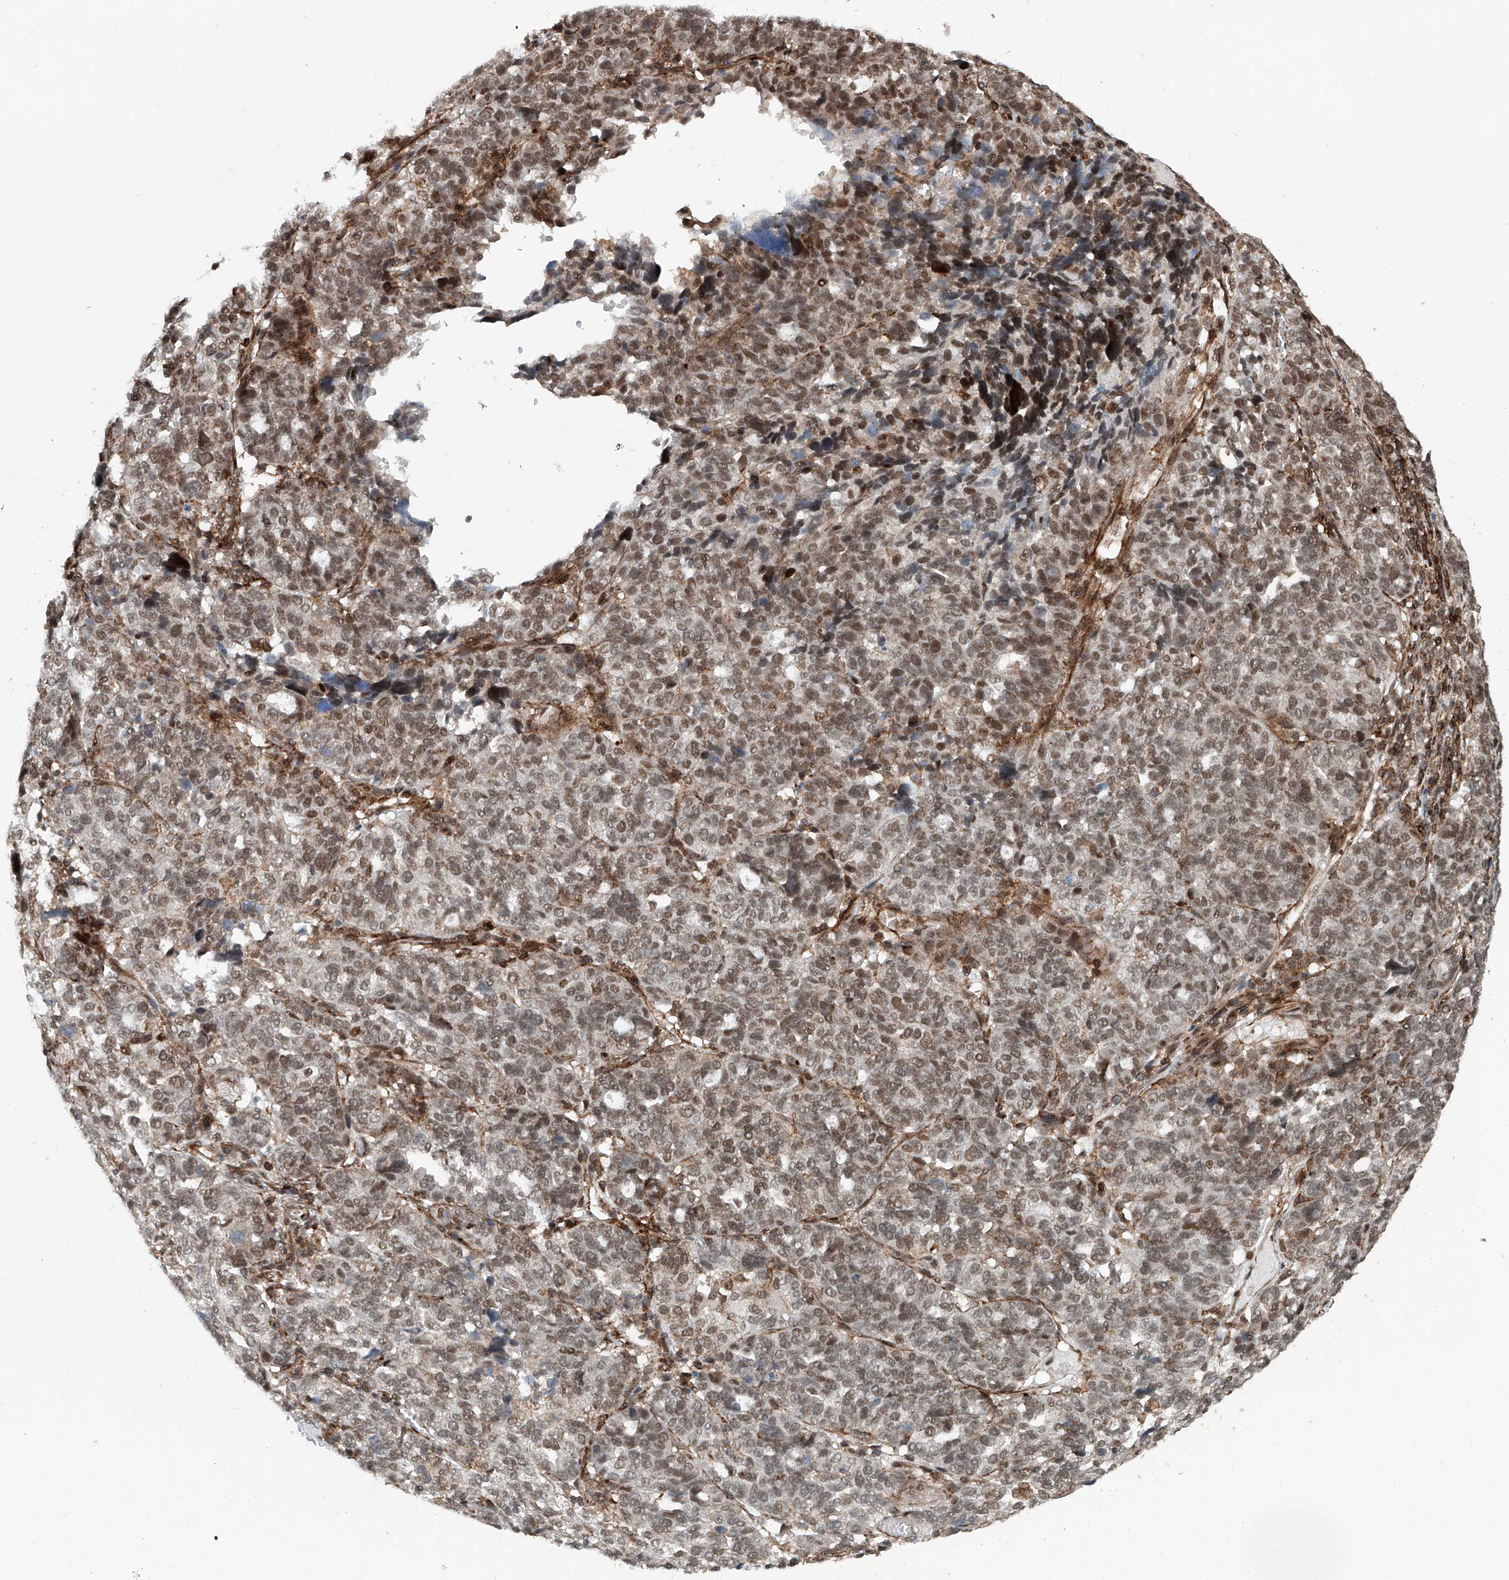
{"staining": {"intensity": "weak", "quantity": "25%-75%", "location": "nuclear"}, "tissue": "ovarian cancer", "cell_type": "Tumor cells", "image_type": "cancer", "snomed": [{"axis": "morphology", "description": "Cystadenocarcinoma, serous, NOS"}, {"axis": "topography", "description": "Ovary"}], "caption": "A photomicrograph of ovarian cancer (serous cystadenocarcinoma) stained for a protein shows weak nuclear brown staining in tumor cells.", "gene": "SDE2", "patient": {"sex": "female", "age": 59}}